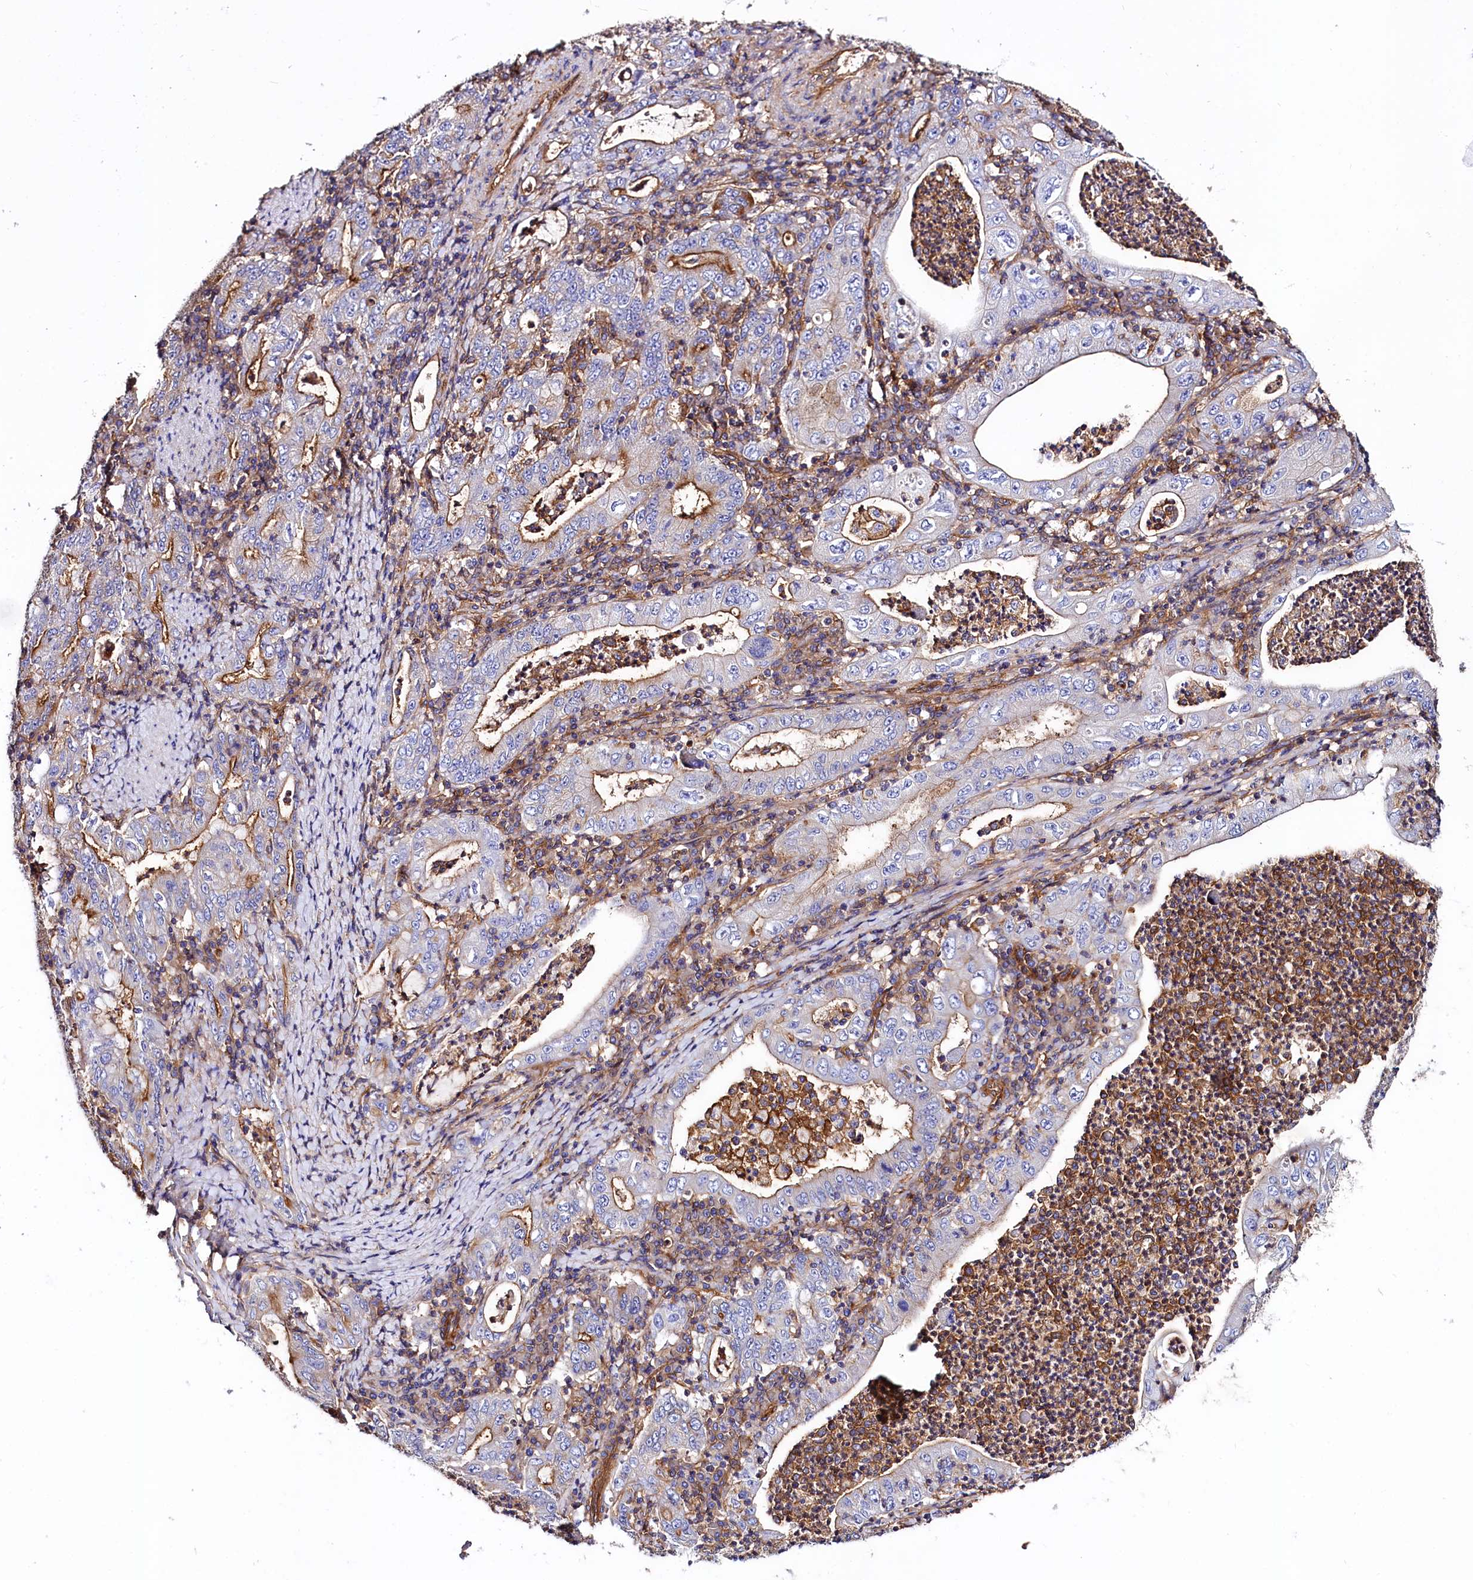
{"staining": {"intensity": "strong", "quantity": "25%-75%", "location": "cytoplasmic/membranous"}, "tissue": "stomach cancer", "cell_type": "Tumor cells", "image_type": "cancer", "snomed": [{"axis": "morphology", "description": "Normal tissue, NOS"}, {"axis": "morphology", "description": "Adenocarcinoma, NOS"}, {"axis": "topography", "description": "Esophagus"}, {"axis": "topography", "description": "Stomach, upper"}, {"axis": "topography", "description": "Peripheral nerve tissue"}], "caption": "Immunohistochemistry (IHC) histopathology image of human adenocarcinoma (stomach) stained for a protein (brown), which shows high levels of strong cytoplasmic/membranous staining in approximately 25%-75% of tumor cells.", "gene": "ANO6", "patient": {"sex": "male", "age": 62}}